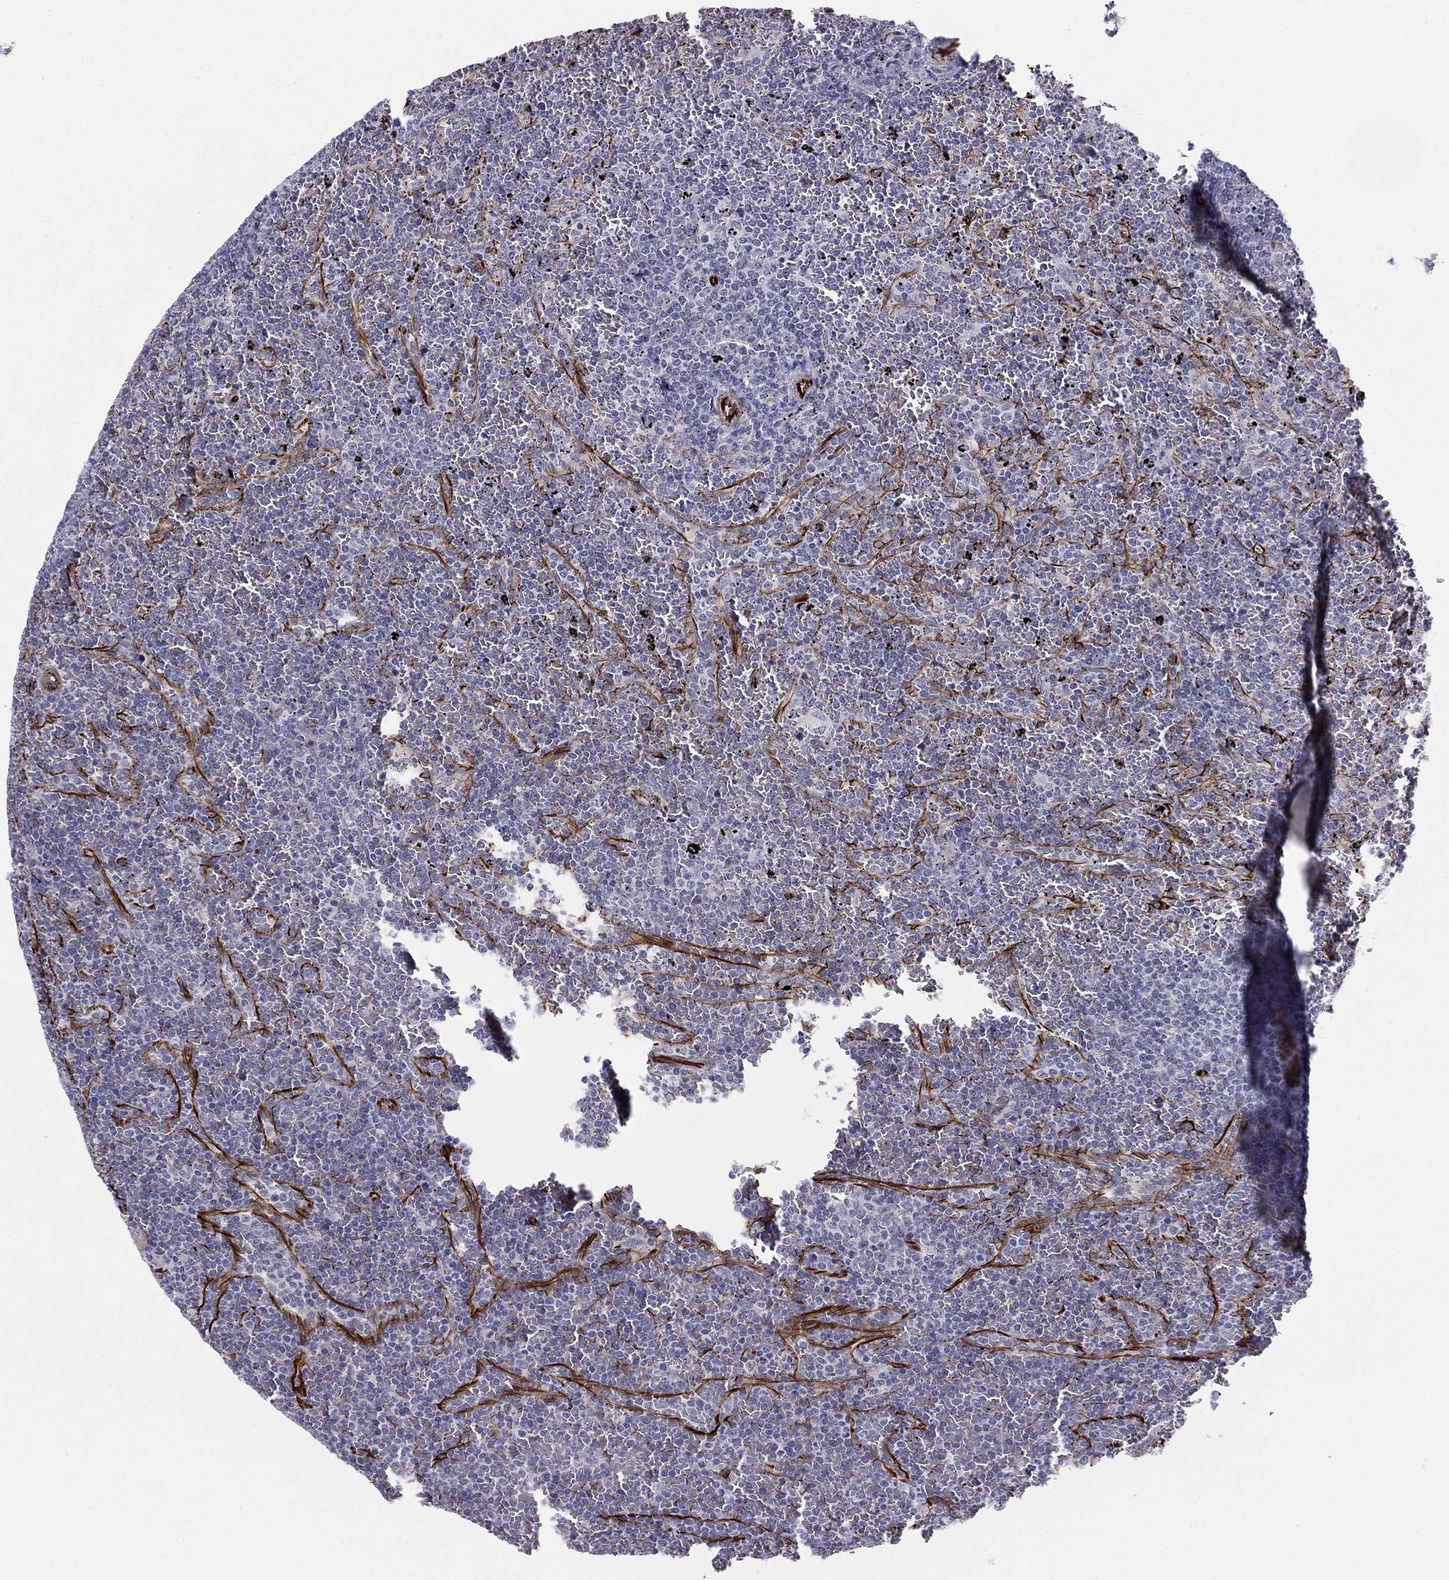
{"staining": {"intensity": "negative", "quantity": "none", "location": "none"}, "tissue": "lymphoma", "cell_type": "Tumor cells", "image_type": "cancer", "snomed": [{"axis": "morphology", "description": "Malignant lymphoma, non-Hodgkin's type, Low grade"}, {"axis": "topography", "description": "Spleen"}], "caption": "This is an immunohistochemistry (IHC) micrograph of lymphoma. There is no staining in tumor cells.", "gene": "ANKS4B", "patient": {"sex": "female", "age": 77}}